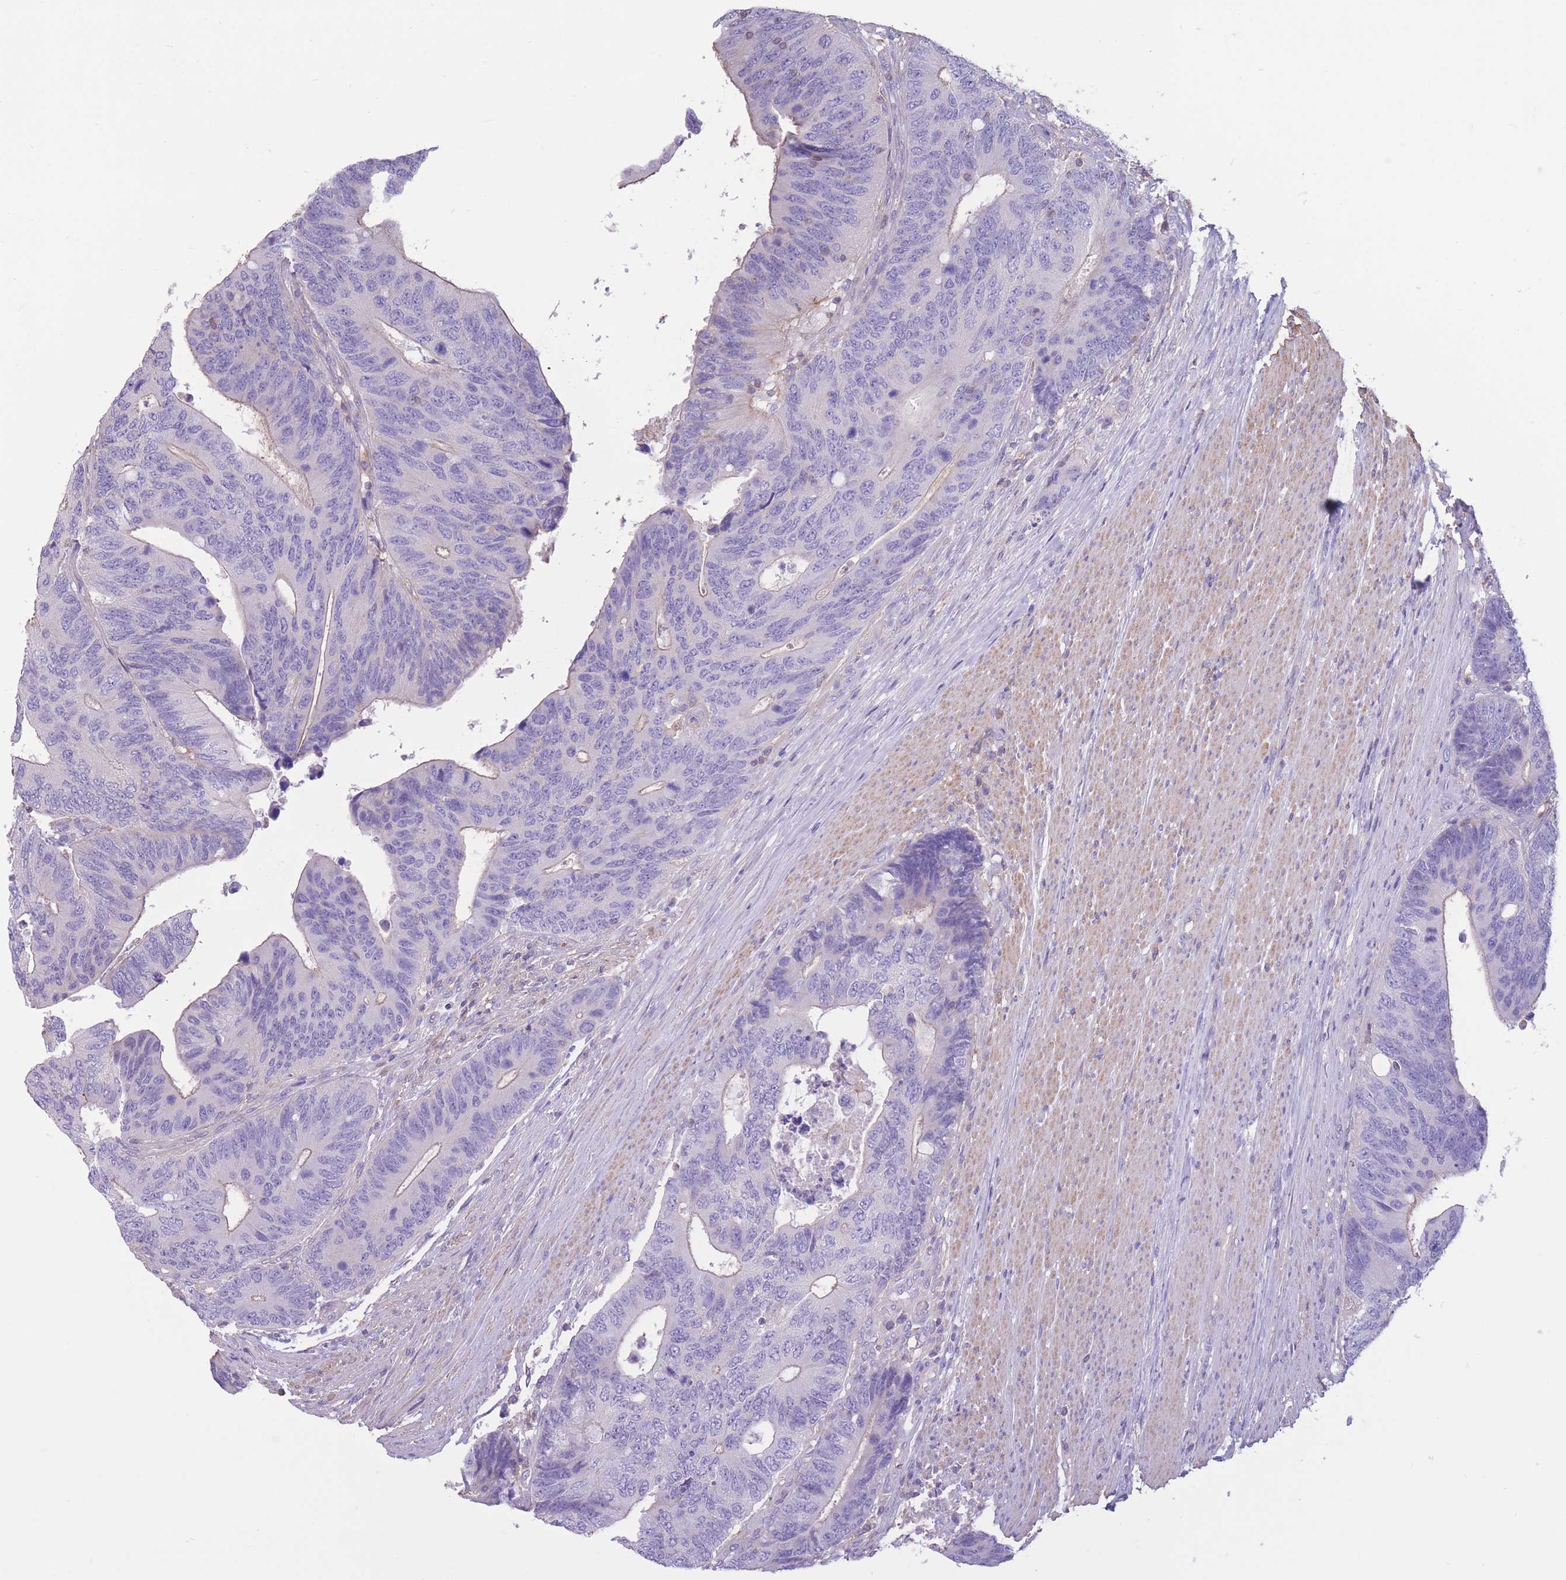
{"staining": {"intensity": "weak", "quantity": "<25%", "location": "cytoplasmic/membranous"}, "tissue": "colorectal cancer", "cell_type": "Tumor cells", "image_type": "cancer", "snomed": [{"axis": "morphology", "description": "Adenocarcinoma, NOS"}, {"axis": "topography", "description": "Colon"}], "caption": "An image of adenocarcinoma (colorectal) stained for a protein demonstrates no brown staining in tumor cells. (DAB (3,3'-diaminobenzidine) immunohistochemistry (IHC) with hematoxylin counter stain).", "gene": "PDHA1", "patient": {"sex": "male", "age": 87}}